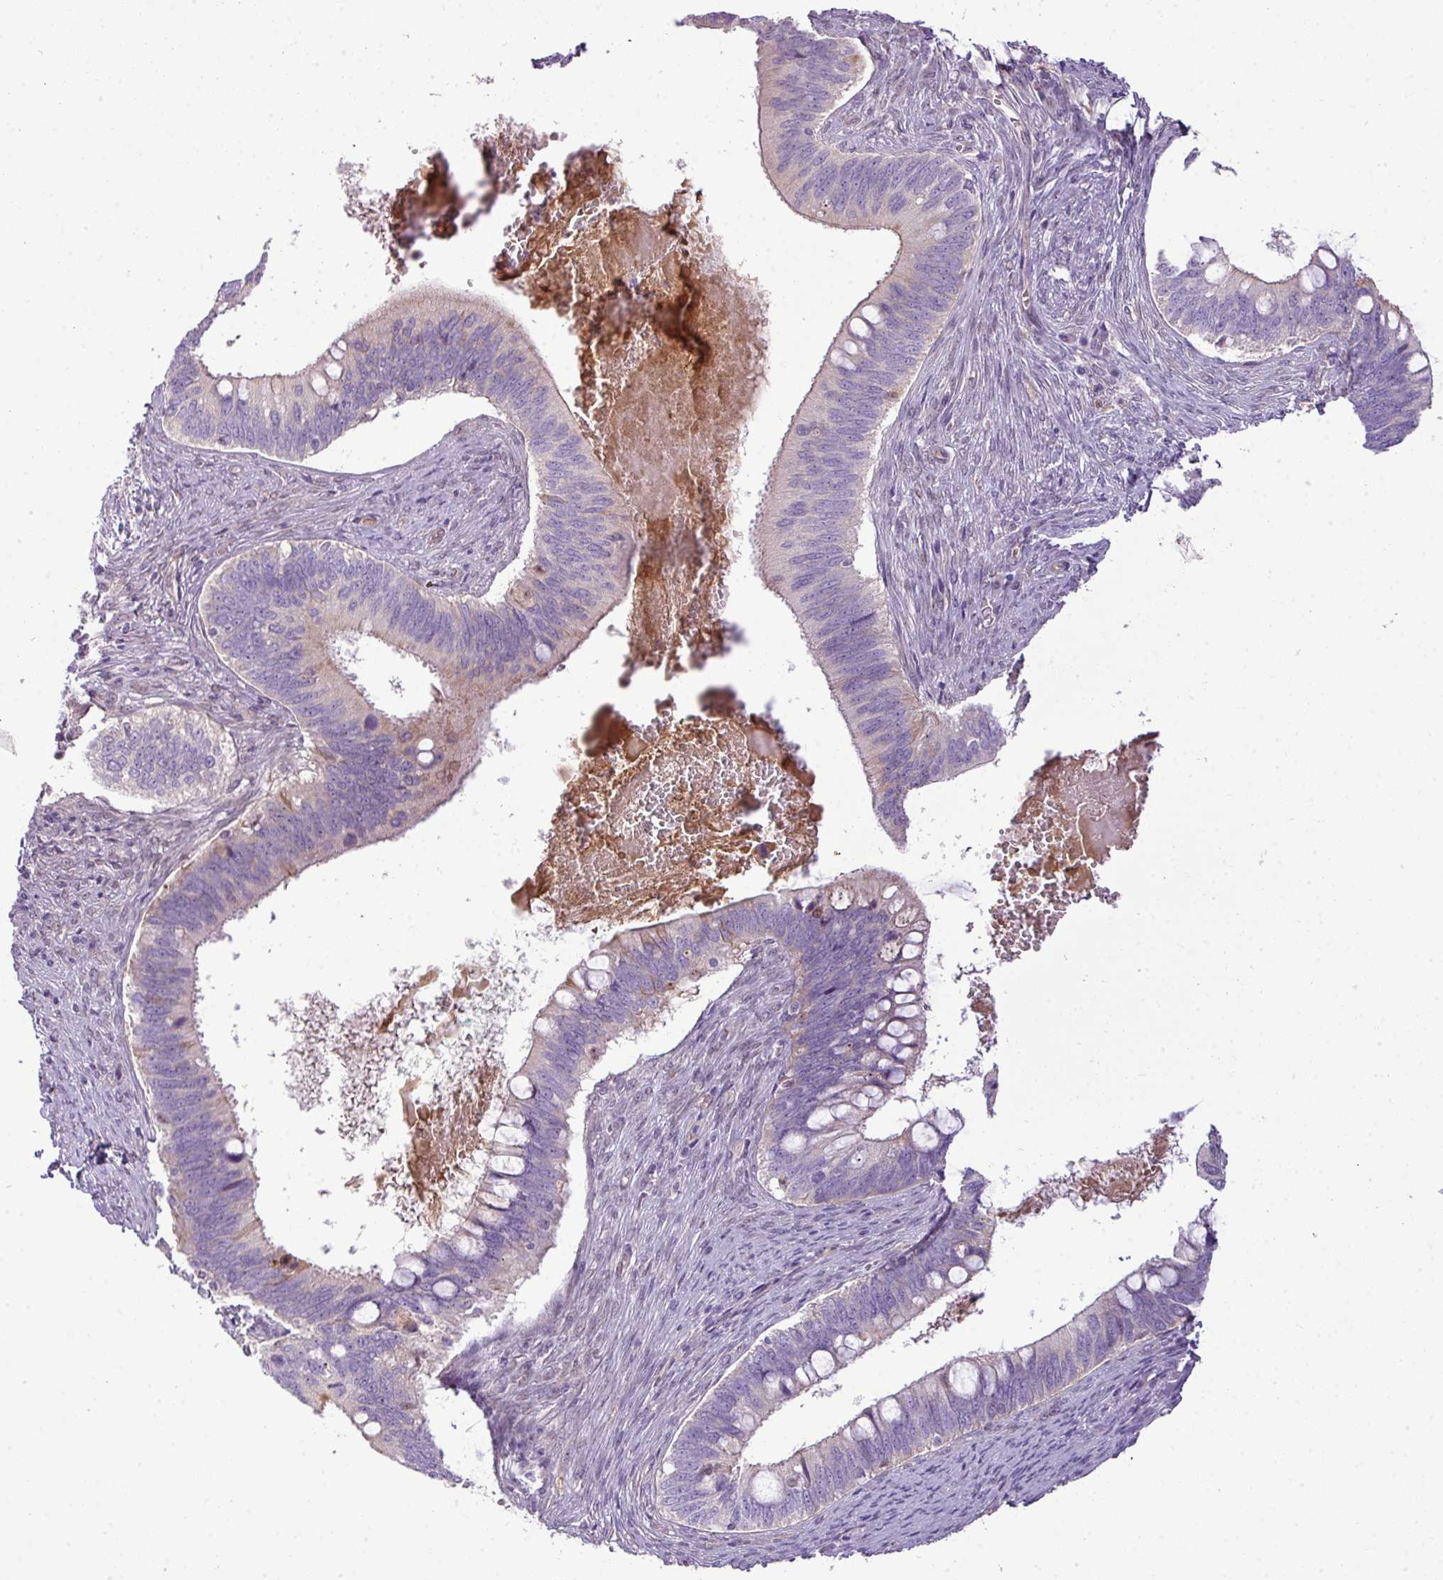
{"staining": {"intensity": "negative", "quantity": "none", "location": "none"}, "tissue": "cervical cancer", "cell_type": "Tumor cells", "image_type": "cancer", "snomed": [{"axis": "morphology", "description": "Adenocarcinoma, NOS"}, {"axis": "topography", "description": "Cervix"}], "caption": "Human adenocarcinoma (cervical) stained for a protein using IHC displays no positivity in tumor cells.", "gene": "MAK16", "patient": {"sex": "female", "age": 42}}